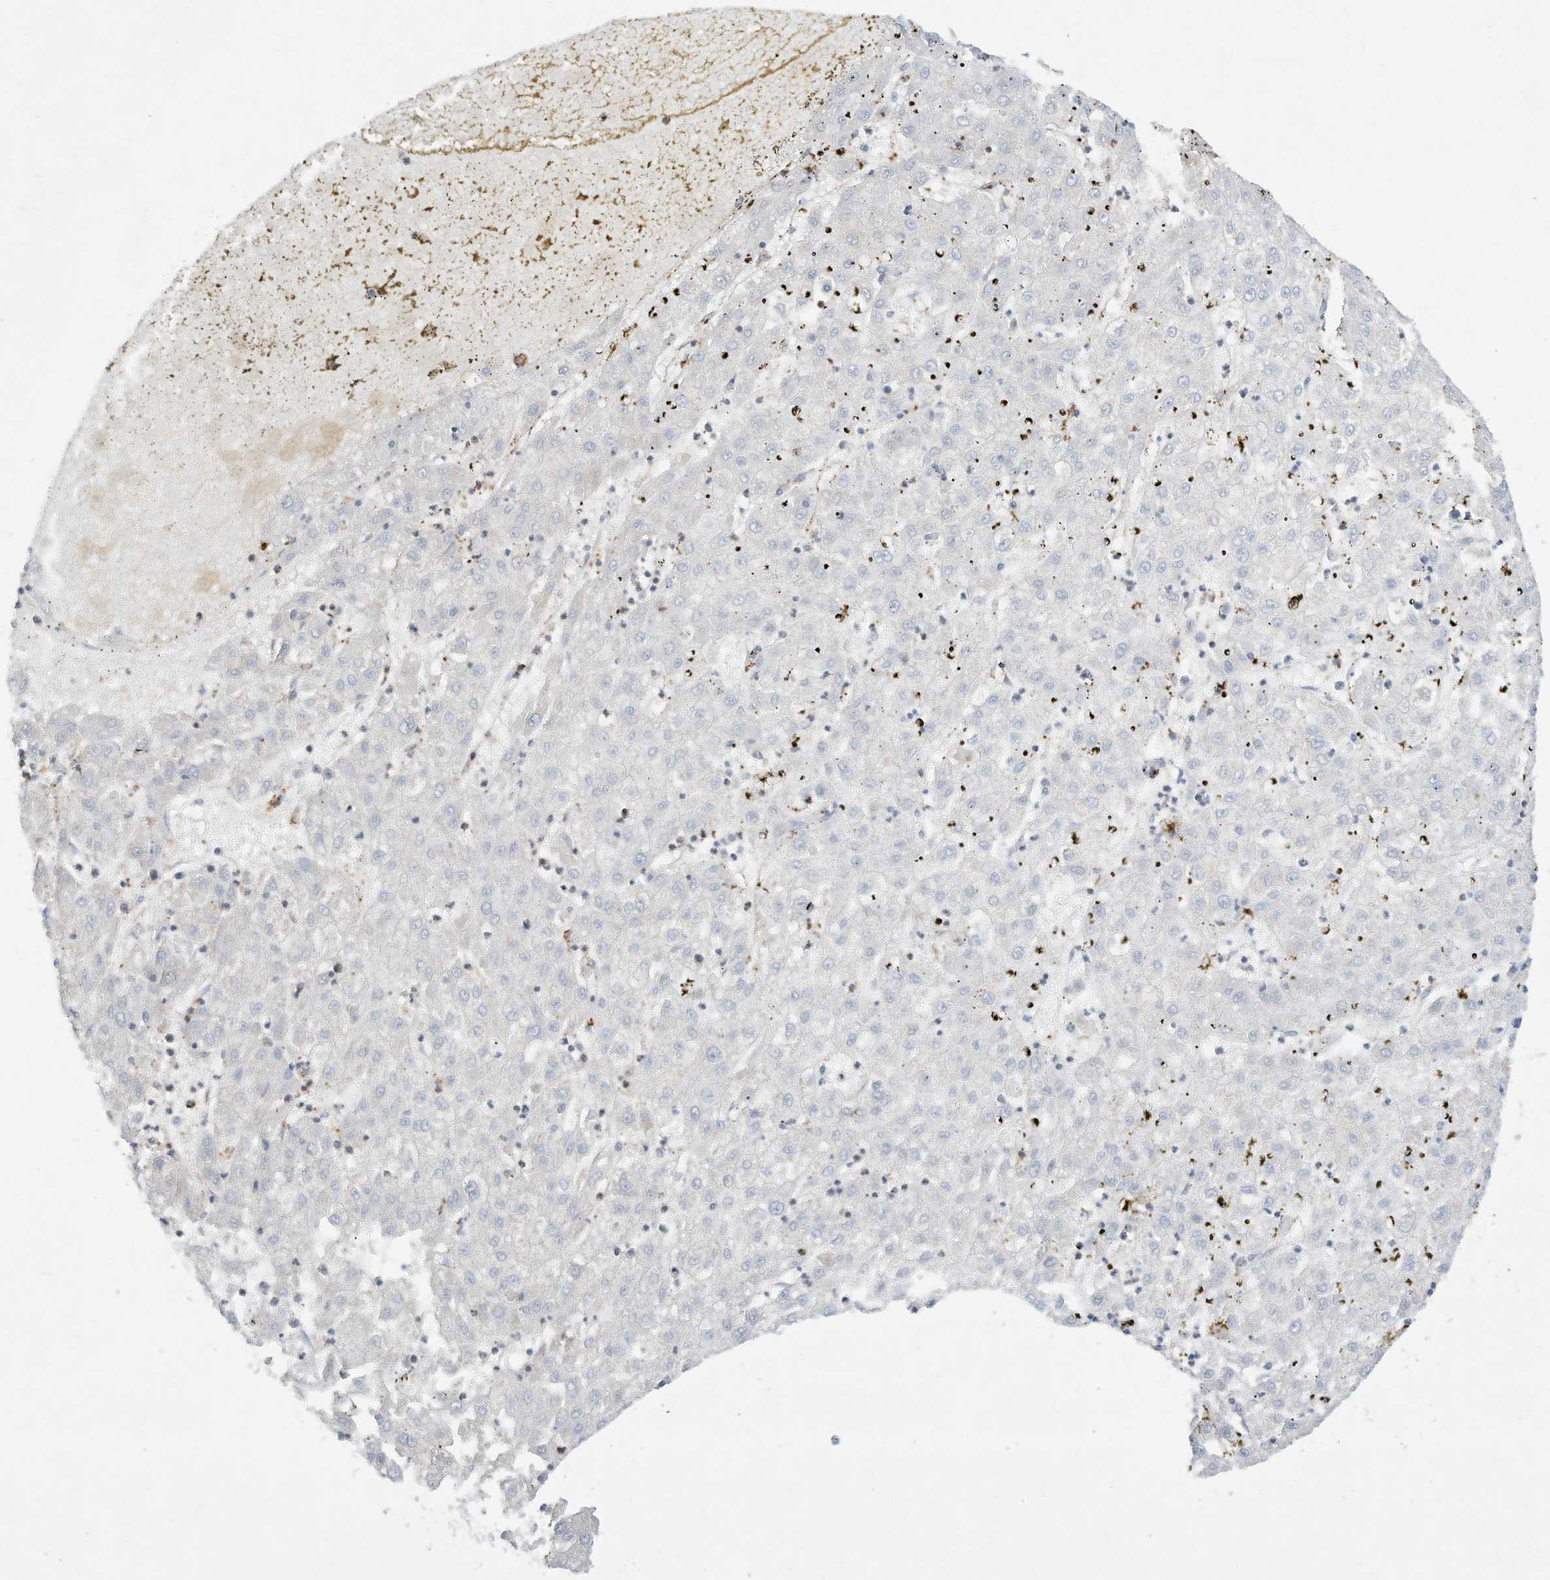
{"staining": {"intensity": "negative", "quantity": "none", "location": "none"}, "tissue": "liver cancer", "cell_type": "Tumor cells", "image_type": "cancer", "snomed": [{"axis": "morphology", "description": "Carcinoma, Hepatocellular, NOS"}, {"axis": "topography", "description": "Liver"}], "caption": "This is an immunohistochemistry micrograph of human liver hepatocellular carcinoma. There is no expression in tumor cells.", "gene": "THNSL2", "patient": {"sex": "male", "age": 72}}